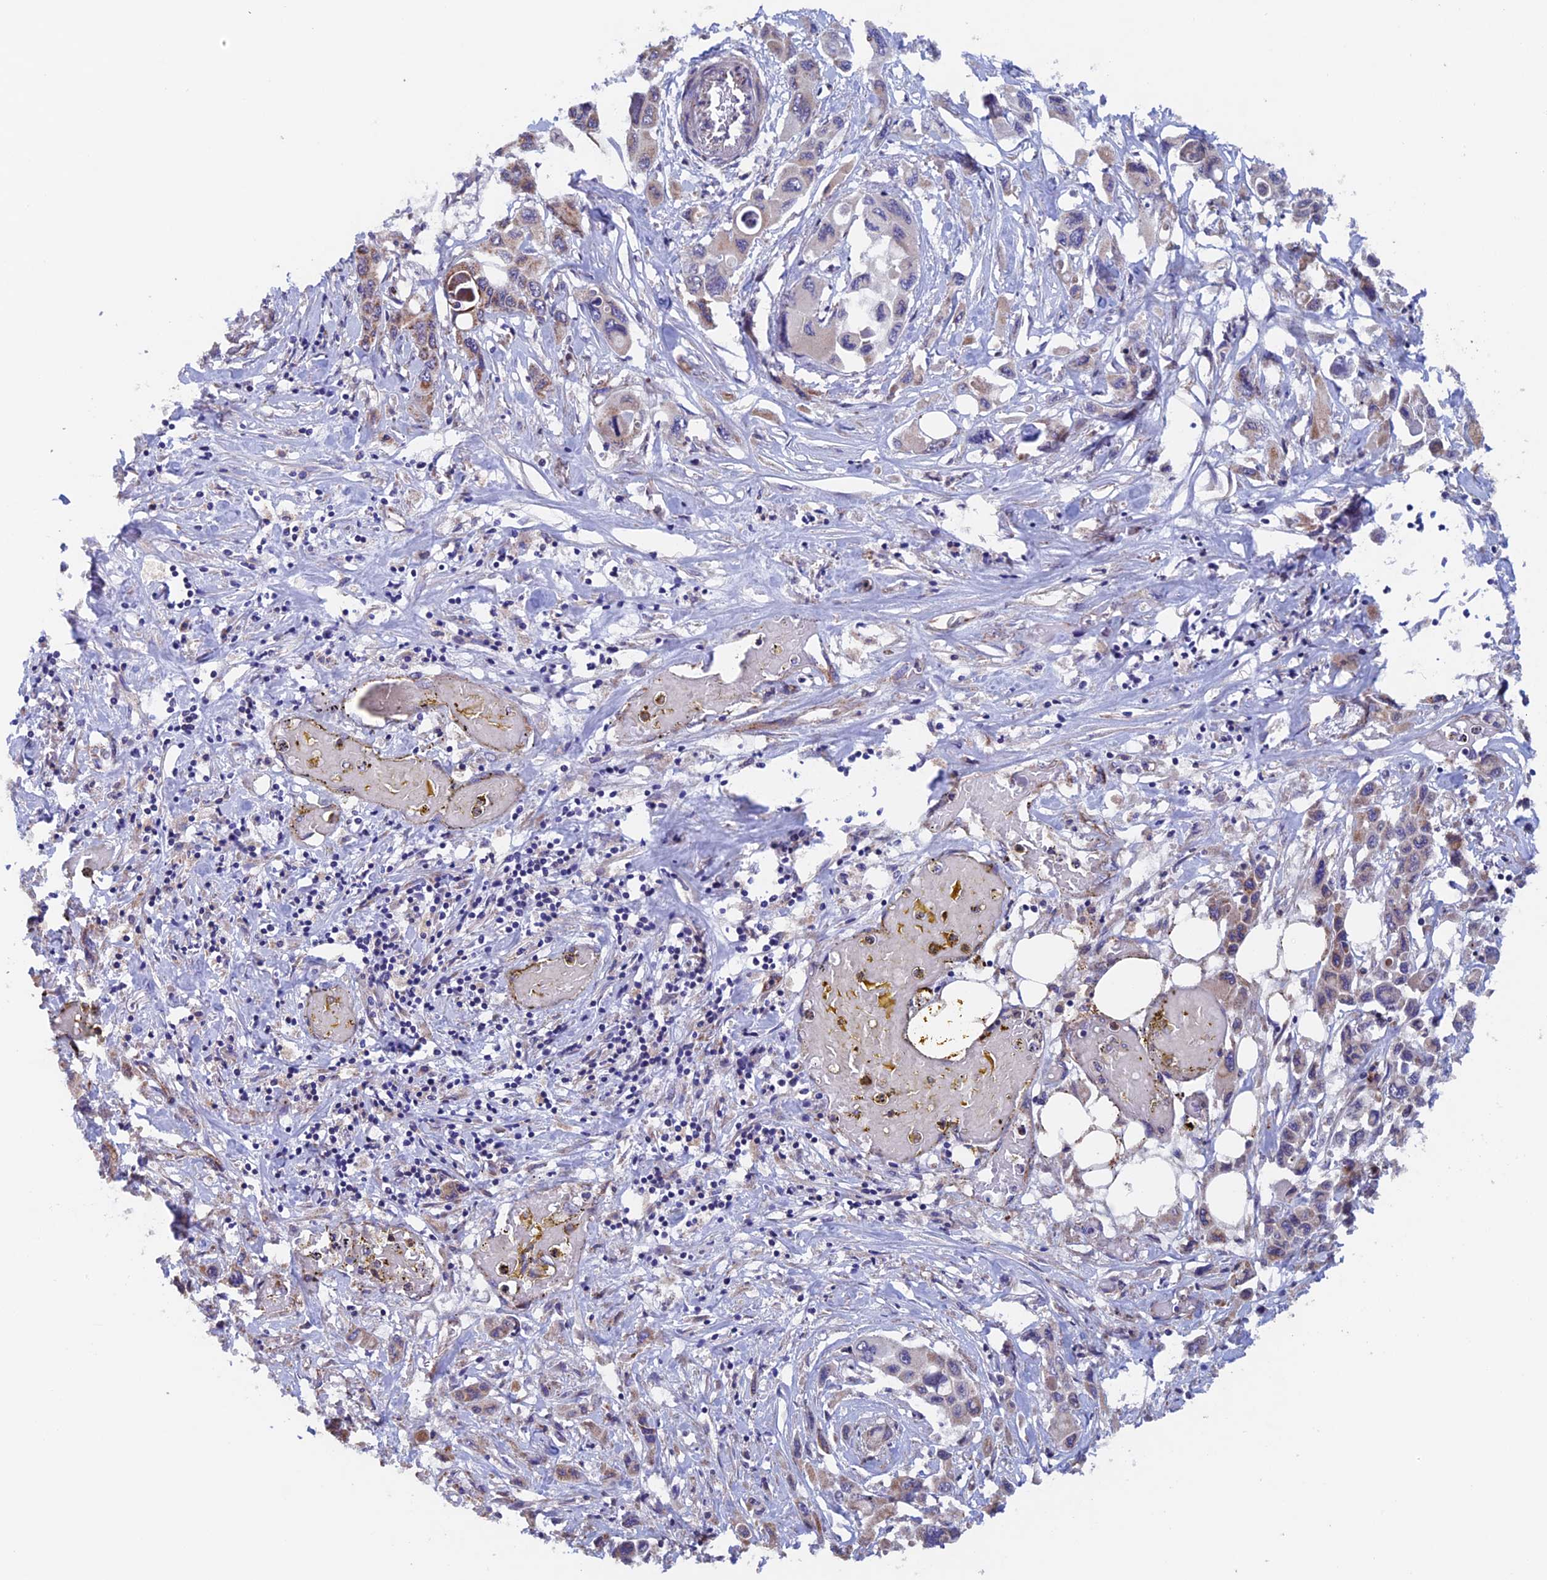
{"staining": {"intensity": "weak", "quantity": "<25%", "location": "cytoplasmic/membranous"}, "tissue": "pancreatic cancer", "cell_type": "Tumor cells", "image_type": "cancer", "snomed": [{"axis": "morphology", "description": "Adenocarcinoma, NOS"}, {"axis": "topography", "description": "Pancreas"}], "caption": "Pancreatic cancer (adenocarcinoma) was stained to show a protein in brown. There is no significant staining in tumor cells. (Immunohistochemistry, brightfield microscopy, high magnification).", "gene": "MRPL1", "patient": {"sex": "male", "age": 92}}